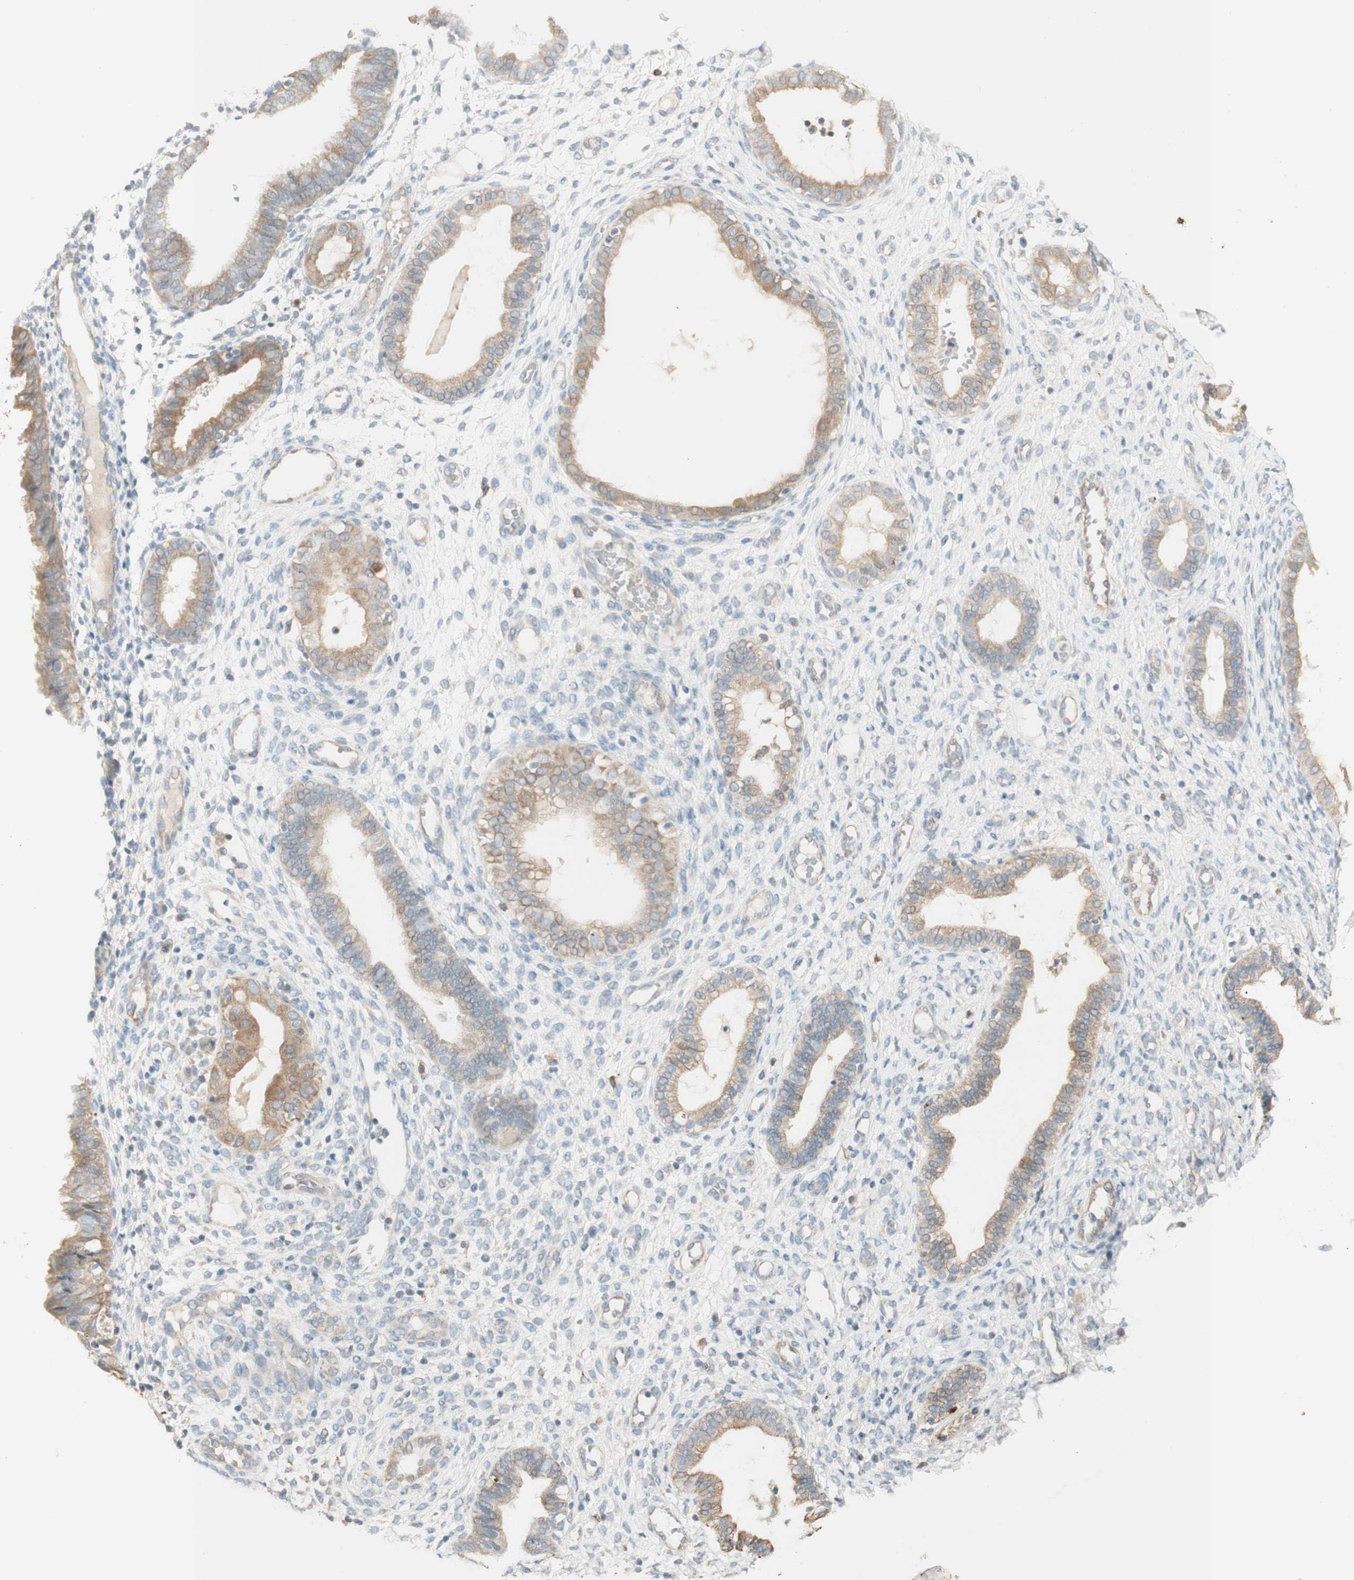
{"staining": {"intensity": "weak", "quantity": "<25%", "location": "cytoplasmic/membranous"}, "tissue": "endometrium", "cell_type": "Cells in endometrial stroma", "image_type": "normal", "snomed": [{"axis": "morphology", "description": "Normal tissue, NOS"}, {"axis": "topography", "description": "Endometrium"}], "caption": "Immunohistochemical staining of normal endometrium shows no significant staining in cells in endometrial stroma.", "gene": "CLCN2", "patient": {"sex": "female", "age": 61}}